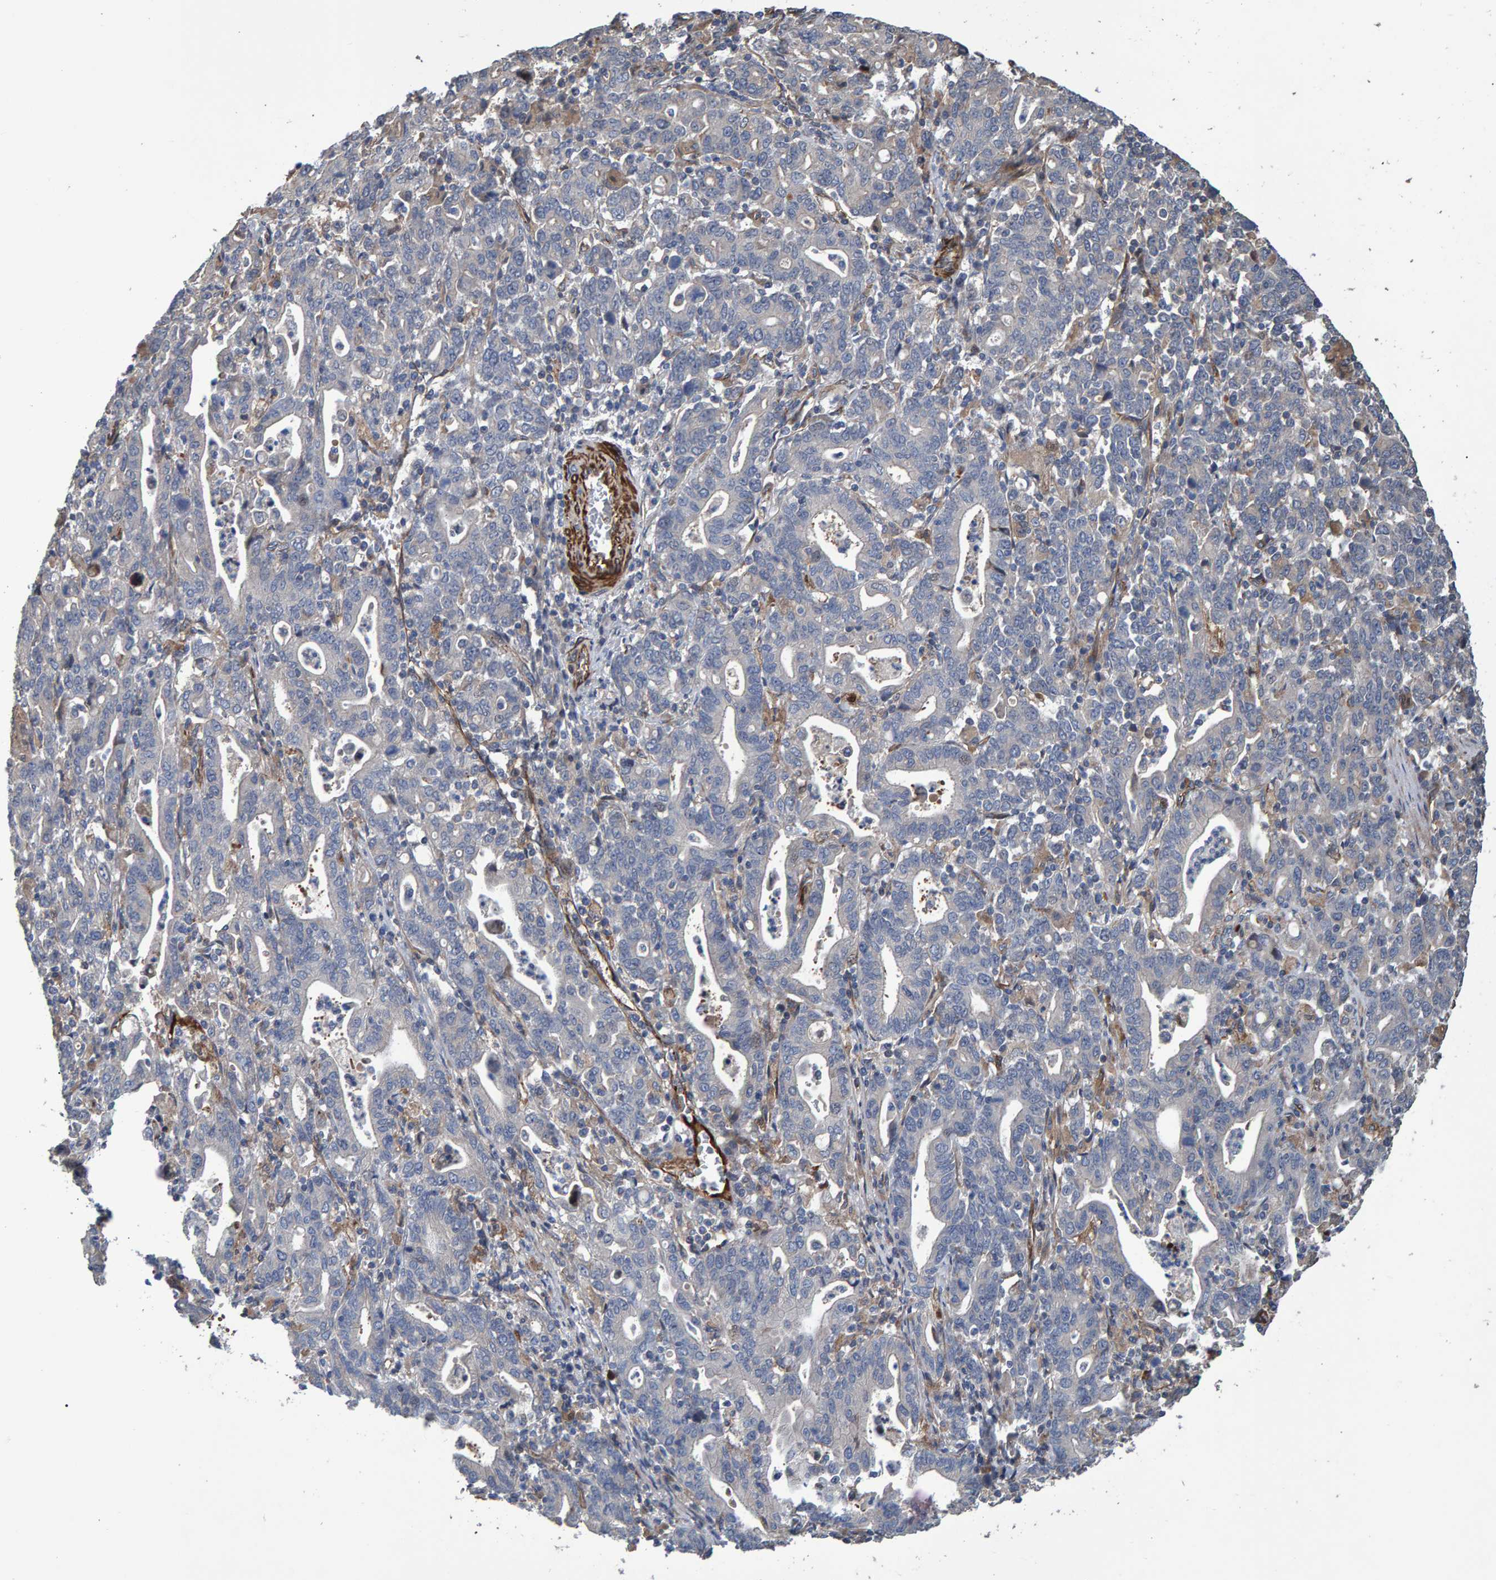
{"staining": {"intensity": "negative", "quantity": "none", "location": "none"}, "tissue": "stomach cancer", "cell_type": "Tumor cells", "image_type": "cancer", "snomed": [{"axis": "morphology", "description": "Adenocarcinoma, NOS"}, {"axis": "topography", "description": "Stomach, upper"}], "caption": "Tumor cells are negative for protein expression in human adenocarcinoma (stomach).", "gene": "SLIT2", "patient": {"sex": "male", "age": 69}}